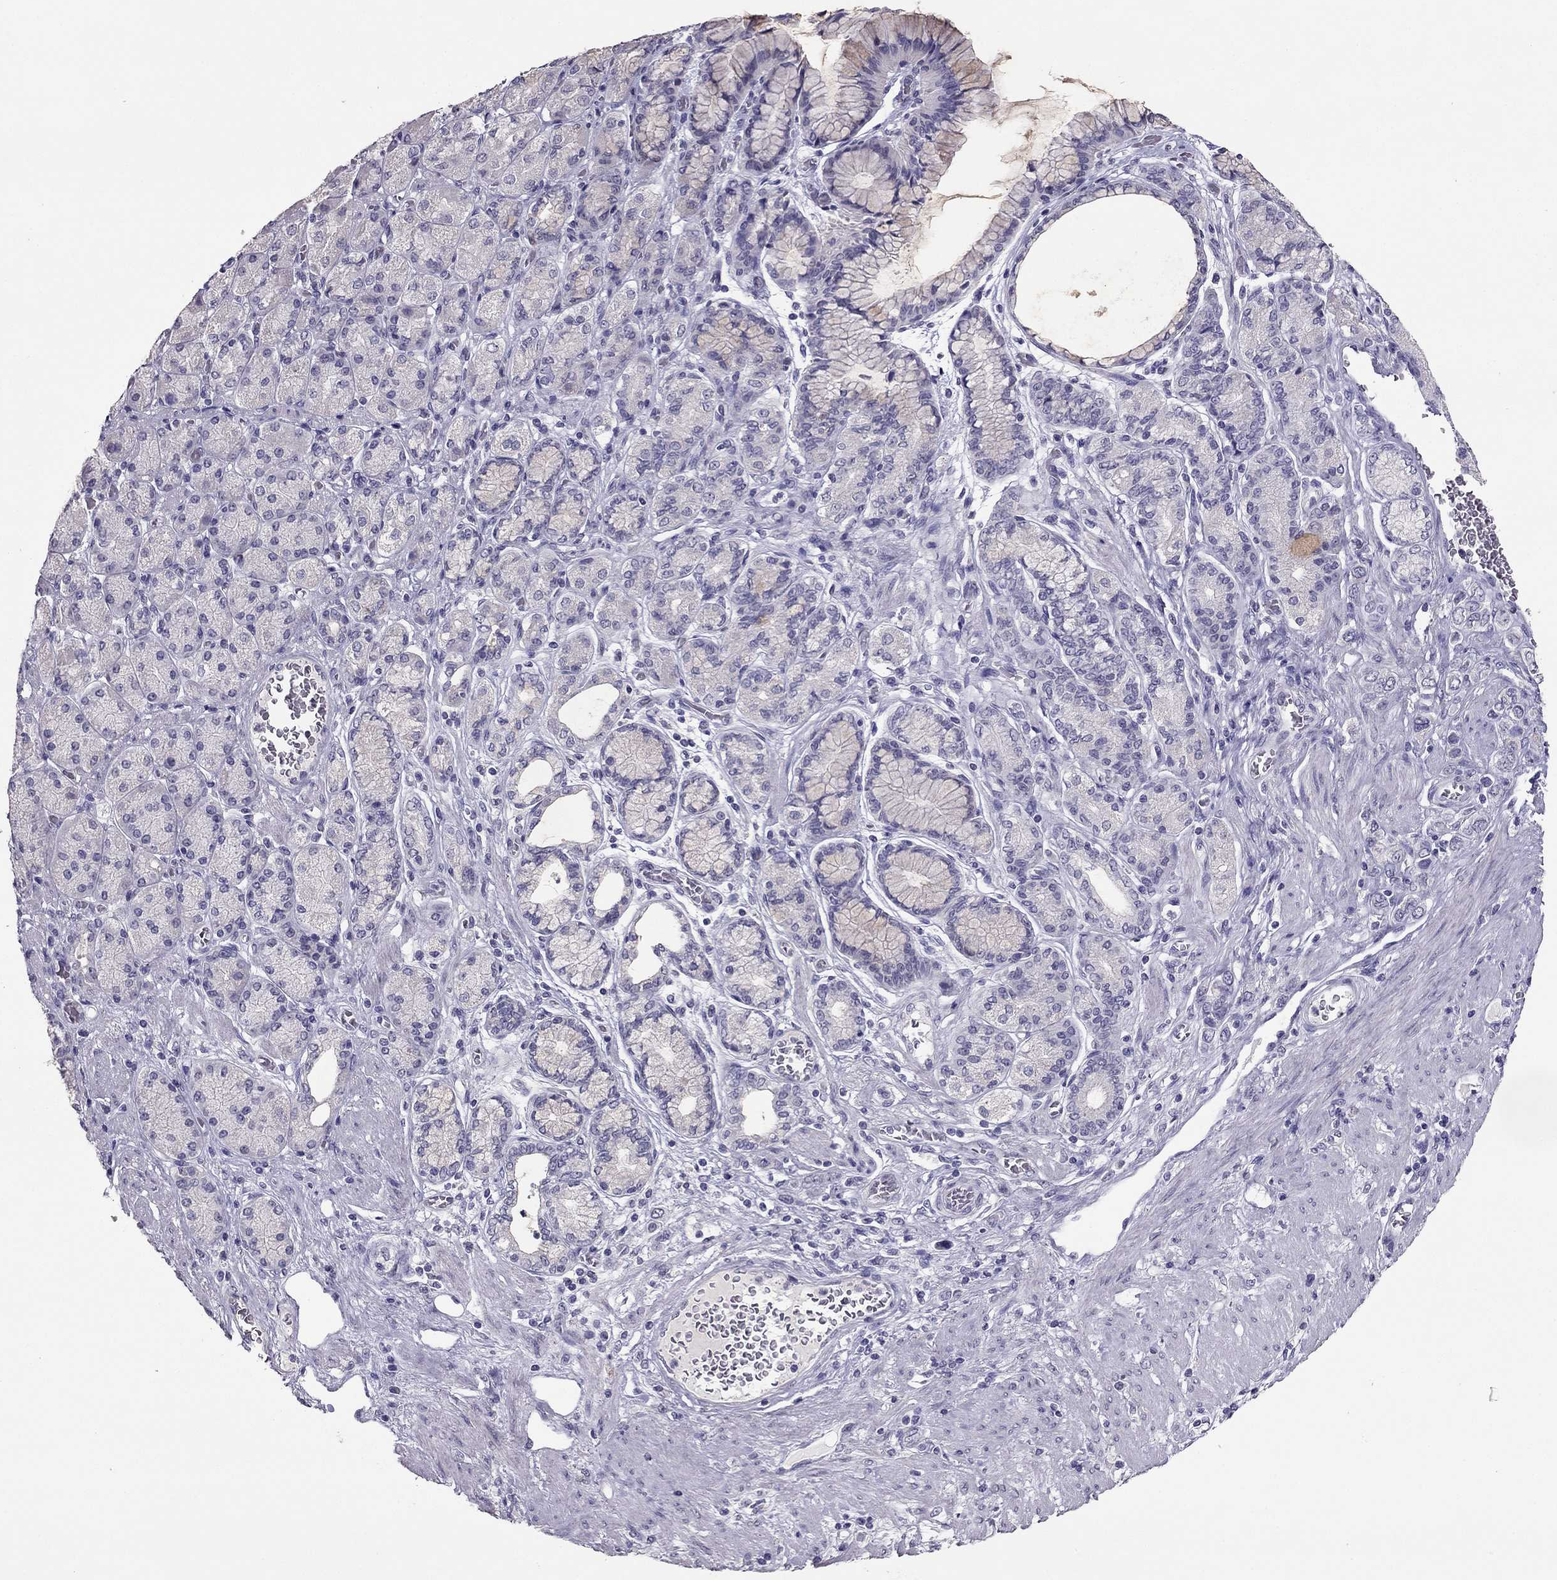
{"staining": {"intensity": "negative", "quantity": "none", "location": "none"}, "tissue": "stomach cancer", "cell_type": "Tumor cells", "image_type": "cancer", "snomed": [{"axis": "morphology", "description": "Normal tissue, NOS"}, {"axis": "morphology", "description": "Adenocarcinoma, NOS"}, {"axis": "morphology", "description": "Adenocarcinoma, High grade"}, {"axis": "topography", "description": "Stomach, upper"}, {"axis": "topography", "description": "Stomach"}], "caption": "Immunohistochemistry of stomach cancer (adenocarcinoma (high-grade)) exhibits no positivity in tumor cells.", "gene": "RHO", "patient": {"sex": "female", "age": 65}}